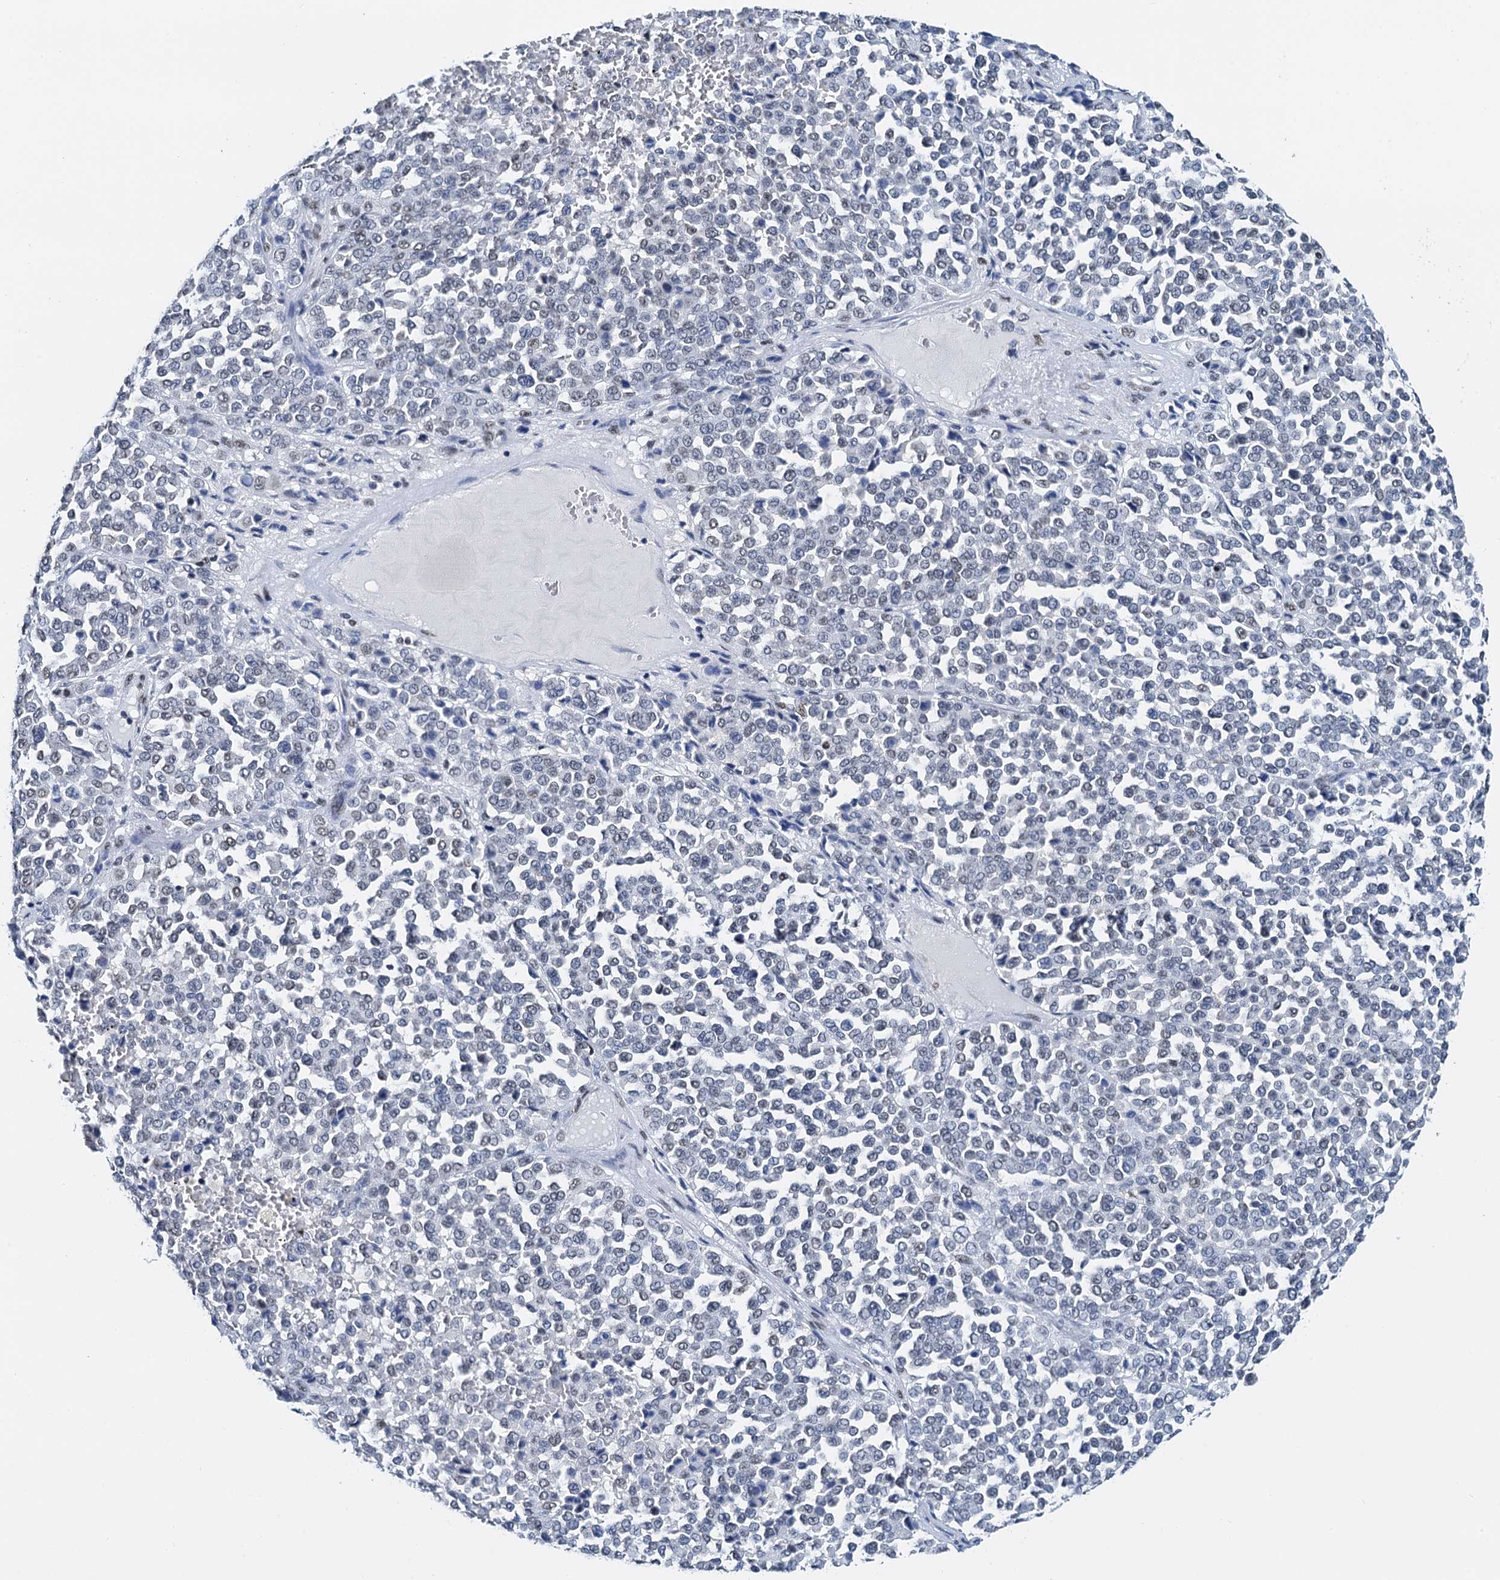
{"staining": {"intensity": "negative", "quantity": "none", "location": "none"}, "tissue": "melanoma", "cell_type": "Tumor cells", "image_type": "cancer", "snomed": [{"axis": "morphology", "description": "Malignant melanoma, Metastatic site"}, {"axis": "topography", "description": "Pancreas"}], "caption": "High power microscopy image of an IHC histopathology image of malignant melanoma (metastatic site), revealing no significant positivity in tumor cells.", "gene": "SLTM", "patient": {"sex": "female", "age": 30}}